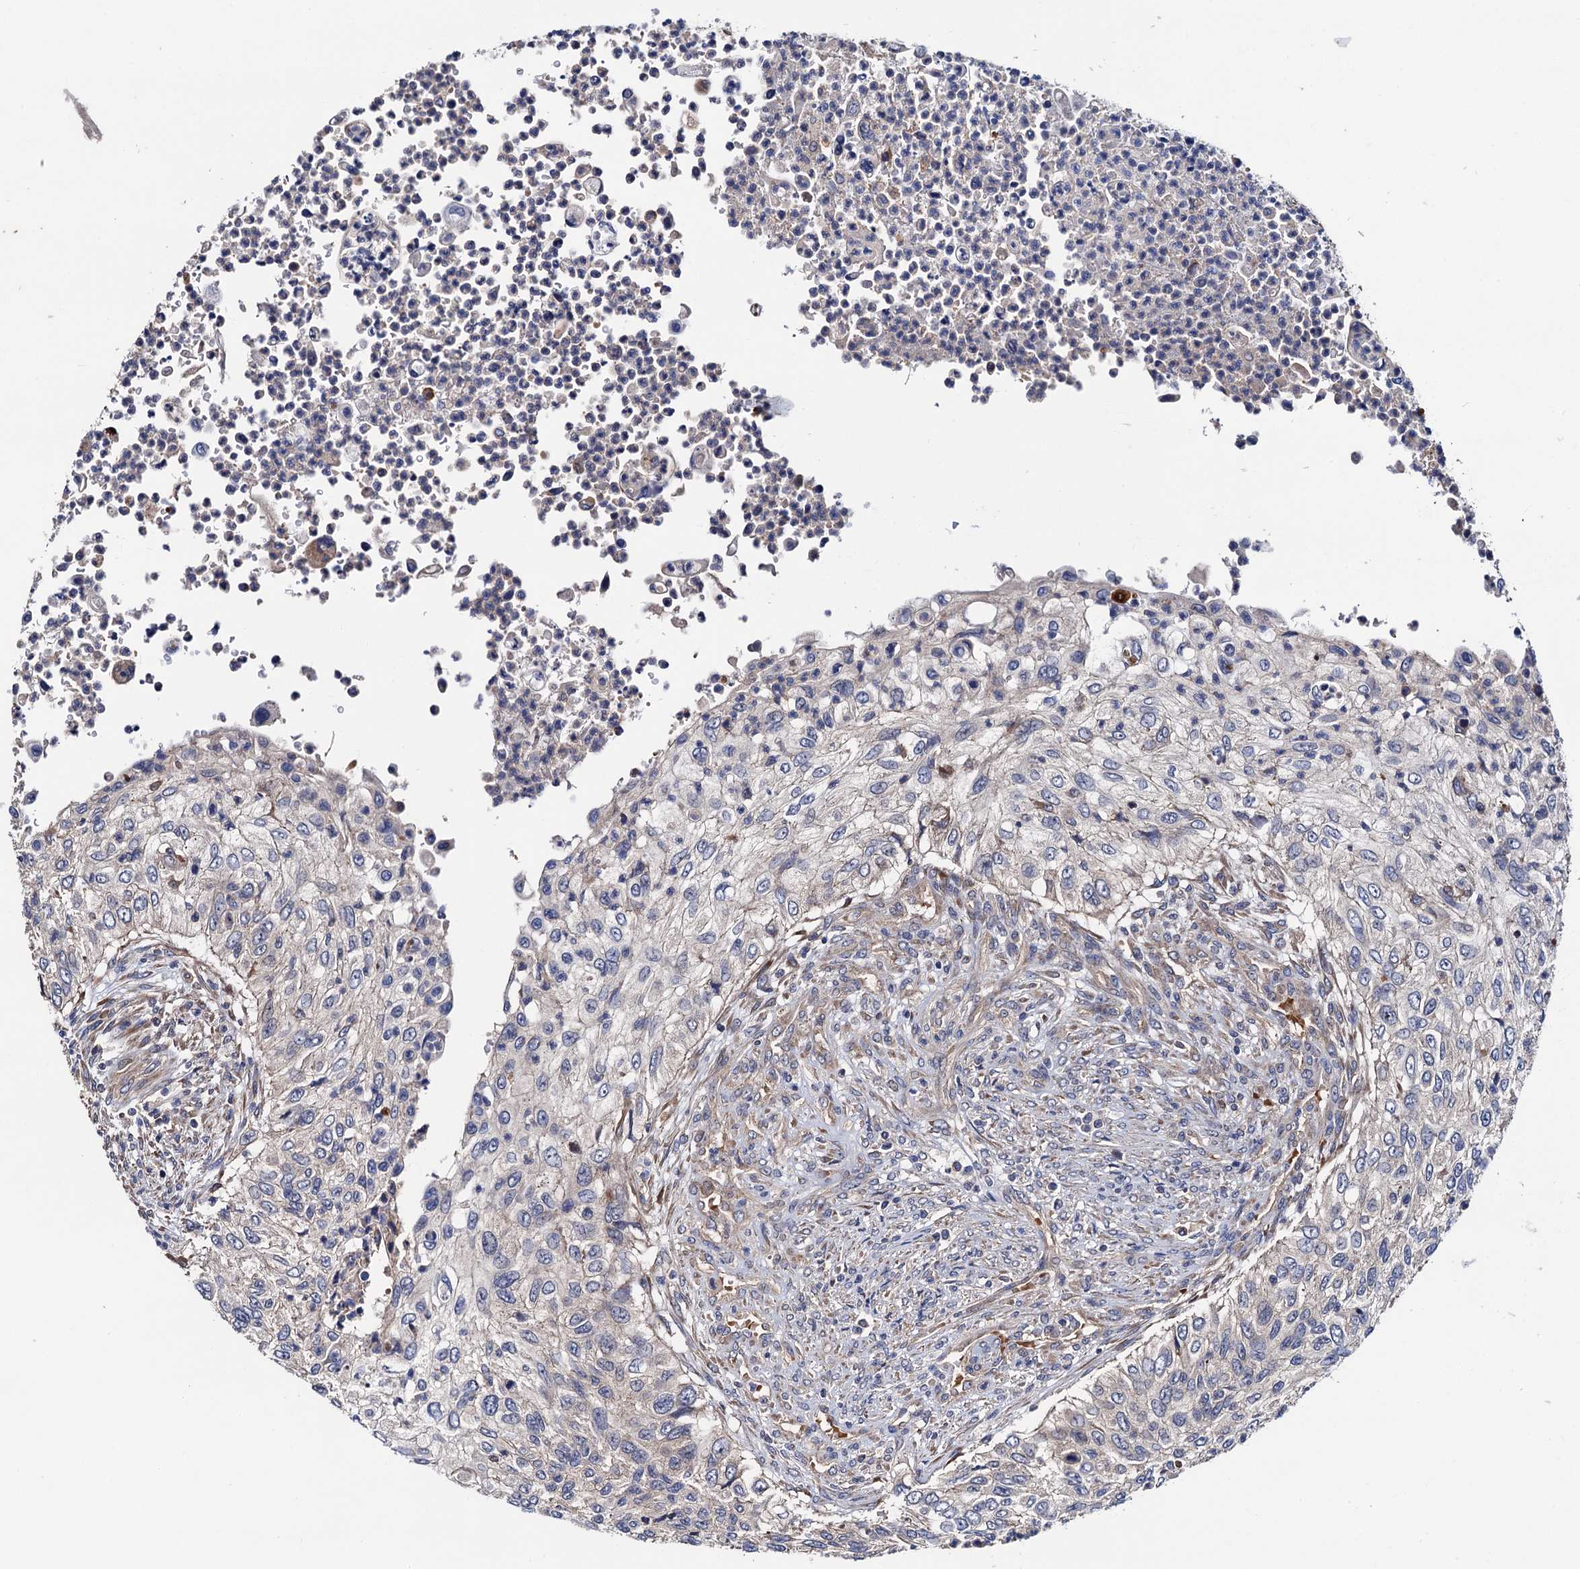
{"staining": {"intensity": "negative", "quantity": "none", "location": "none"}, "tissue": "urothelial cancer", "cell_type": "Tumor cells", "image_type": "cancer", "snomed": [{"axis": "morphology", "description": "Urothelial carcinoma, High grade"}, {"axis": "topography", "description": "Urinary bladder"}], "caption": "This is a photomicrograph of IHC staining of urothelial cancer, which shows no positivity in tumor cells. (DAB (3,3'-diaminobenzidine) IHC with hematoxylin counter stain).", "gene": "TRMT112", "patient": {"sex": "female", "age": 60}}